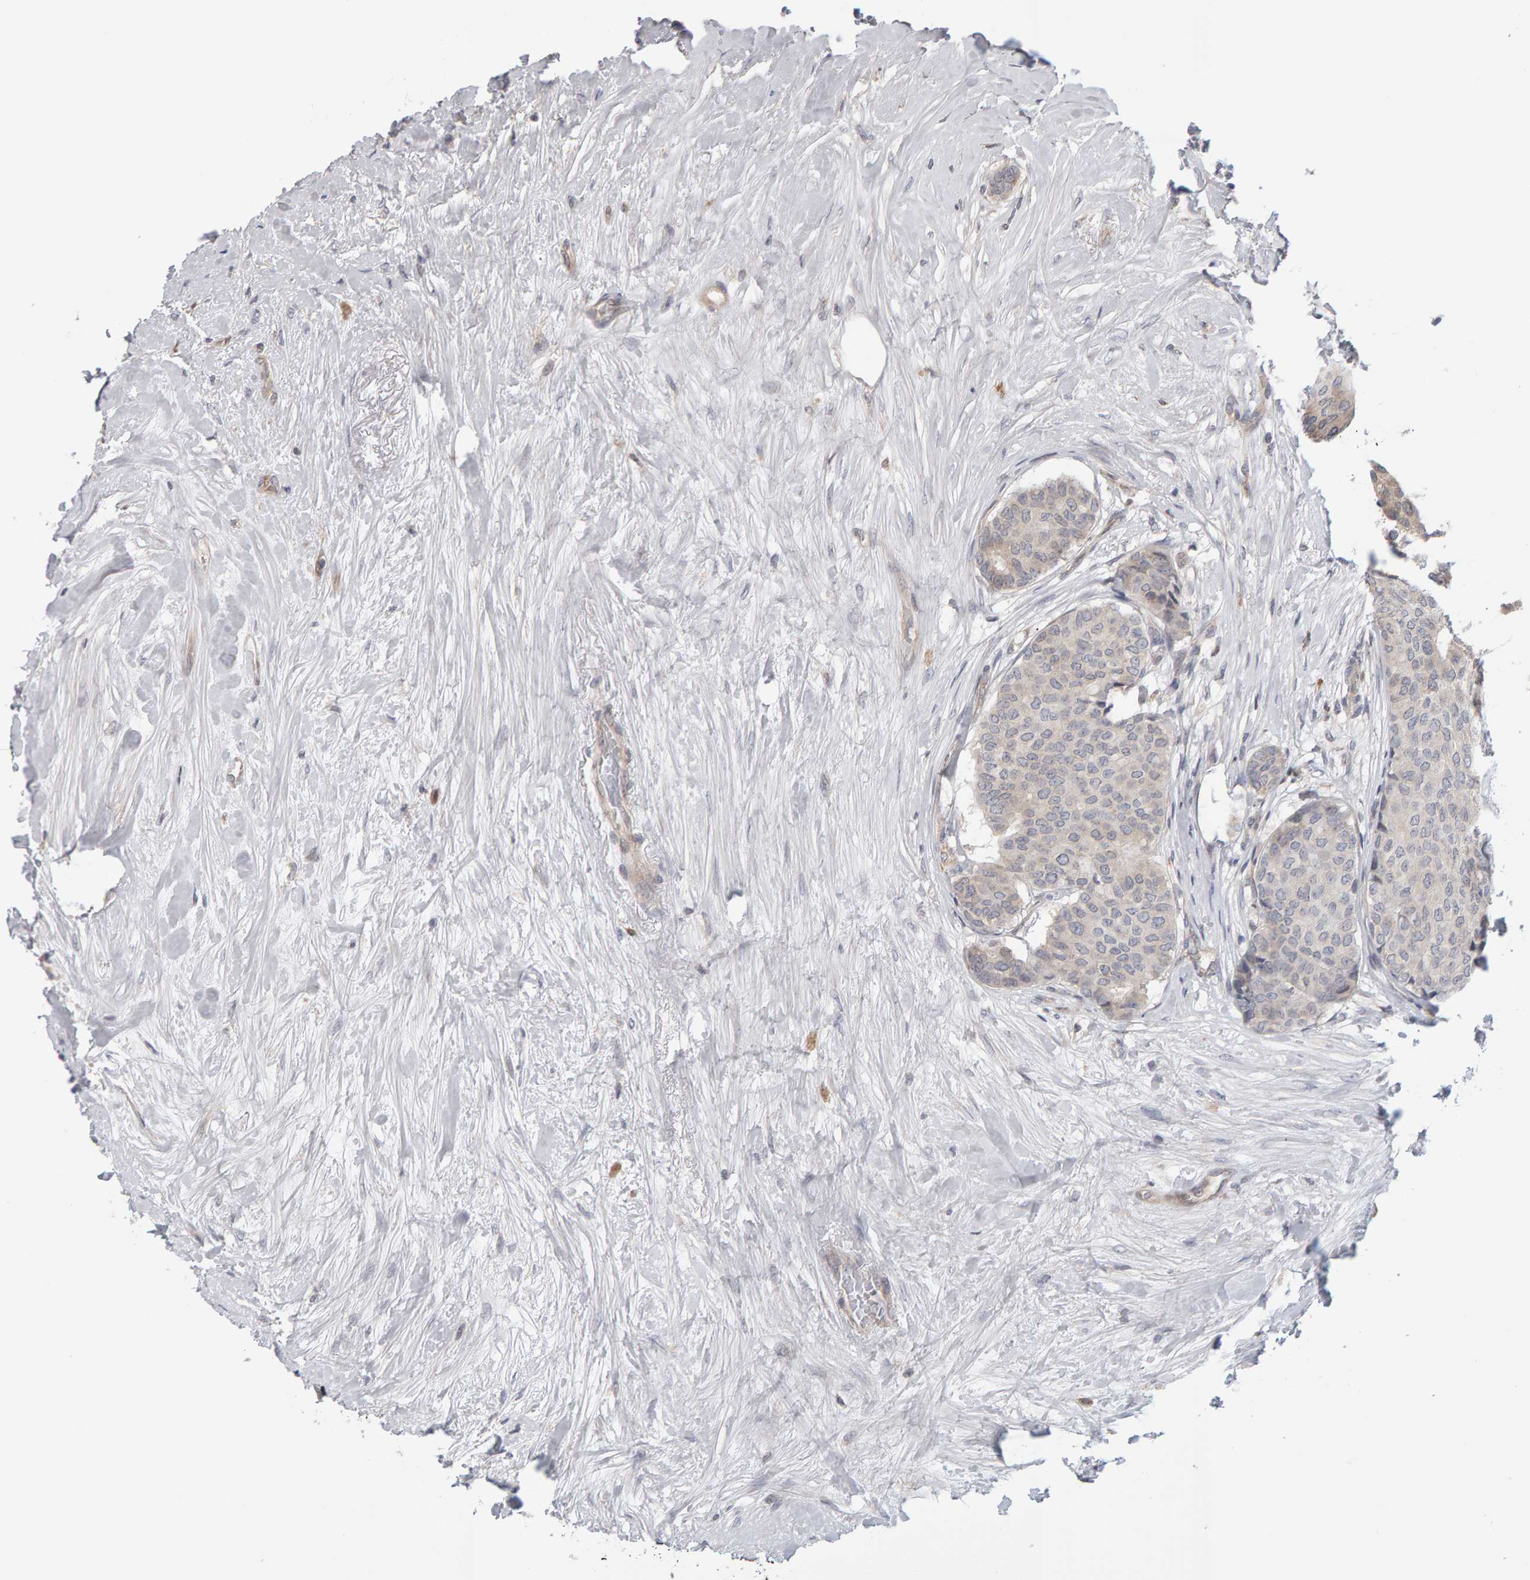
{"staining": {"intensity": "negative", "quantity": "none", "location": "none"}, "tissue": "breast cancer", "cell_type": "Tumor cells", "image_type": "cancer", "snomed": [{"axis": "morphology", "description": "Duct carcinoma"}, {"axis": "topography", "description": "Breast"}], "caption": "This is an immunohistochemistry (IHC) histopathology image of invasive ductal carcinoma (breast). There is no staining in tumor cells.", "gene": "MSRA", "patient": {"sex": "female", "age": 75}}